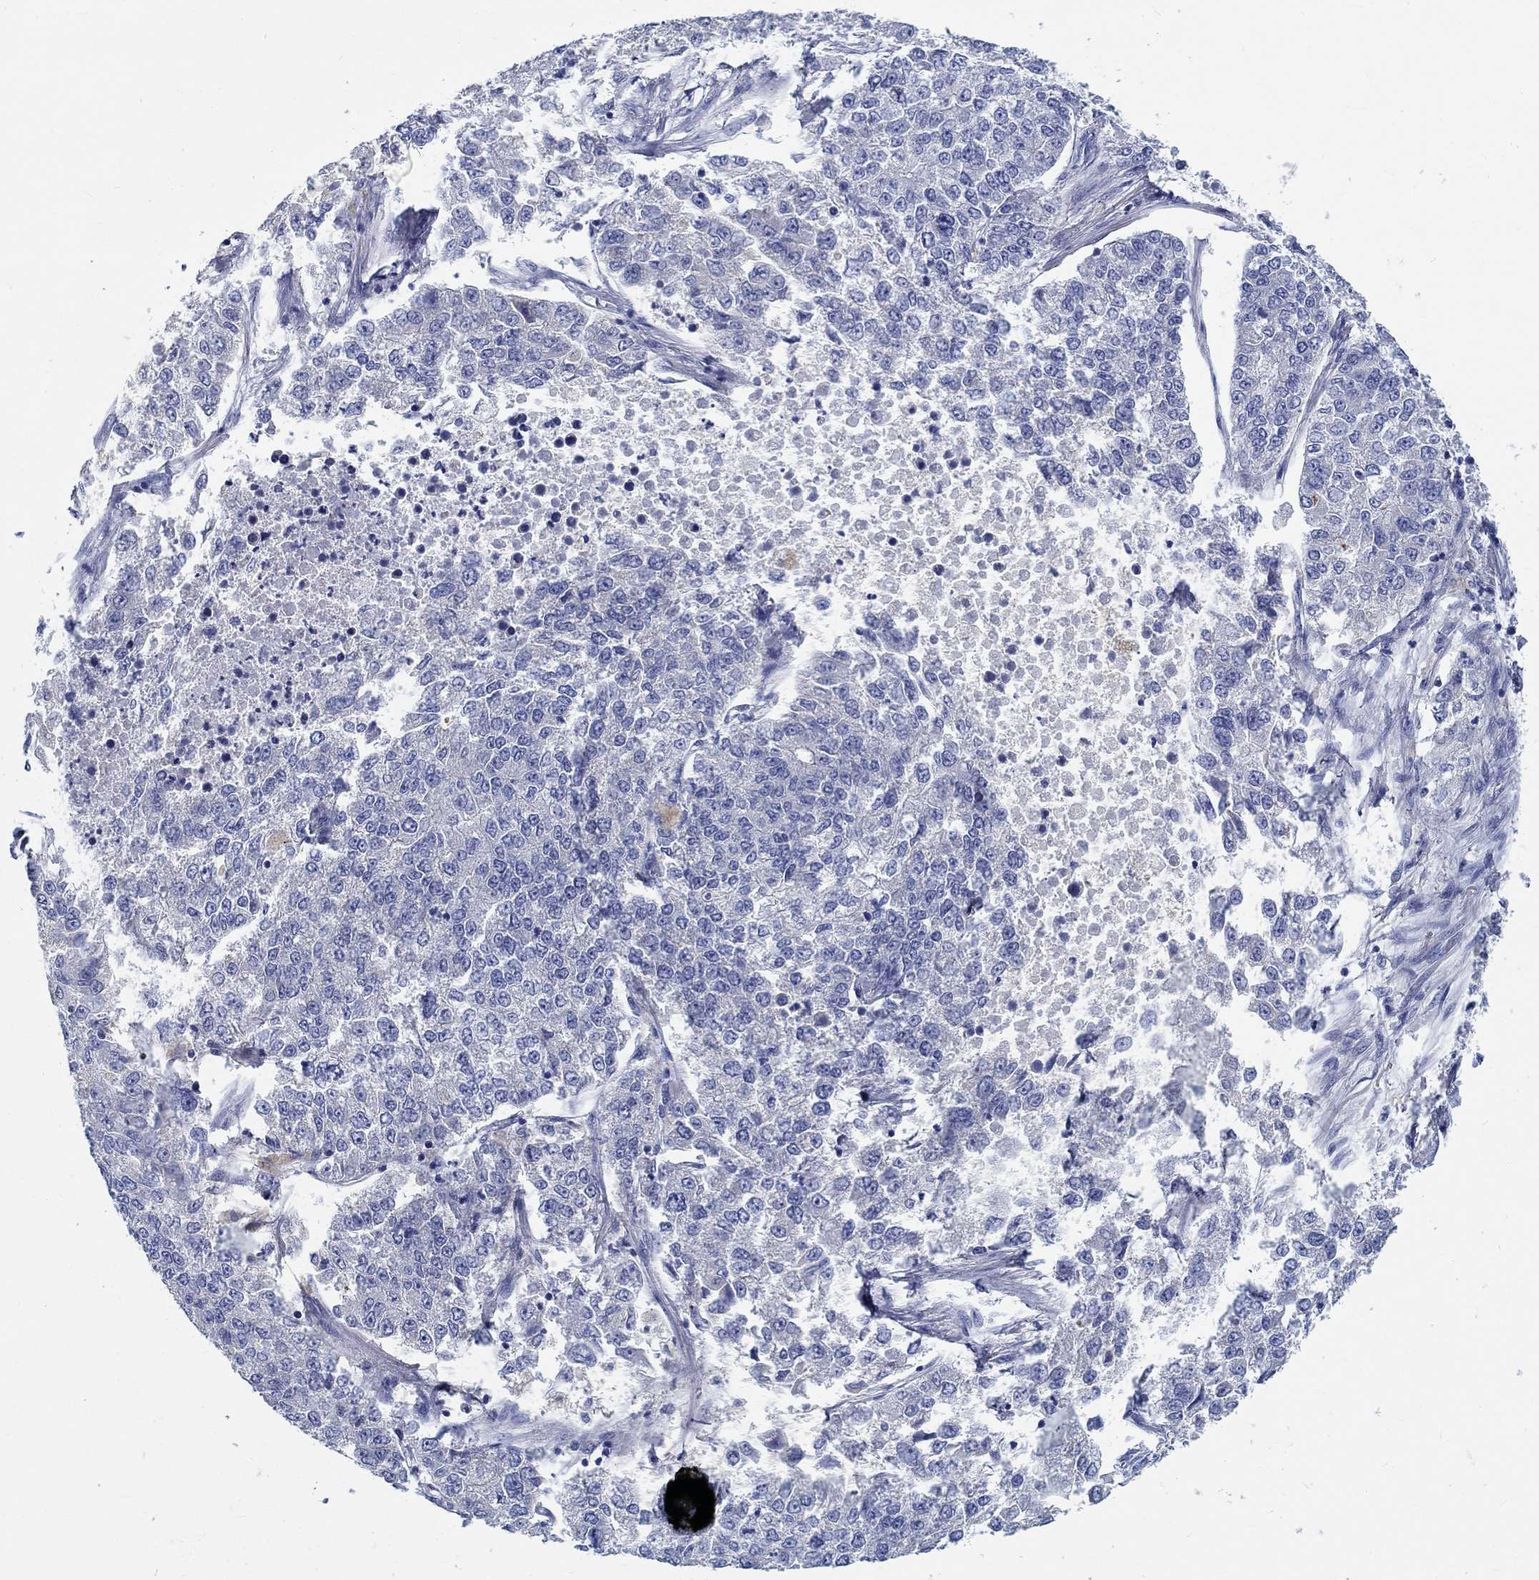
{"staining": {"intensity": "negative", "quantity": "none", "location": "none"}, "tissue": "lung cancer", "cell_type": "Tumor cells", "image_type": "cancer", "snomed": [{"axis": "morphology", "description": "Adenocarcinoma, NOS"}, {"axis": "topography", "description": "Lung"}], "caption": "IHC photomicrograph of neoplastic tissue: lung cancer (adenocarcinoma) stained with DAB exhibits no significant protein staining in tumor cells.", "gene": "MYBPC1", "patient": {"sex": "male", "age": 49}}